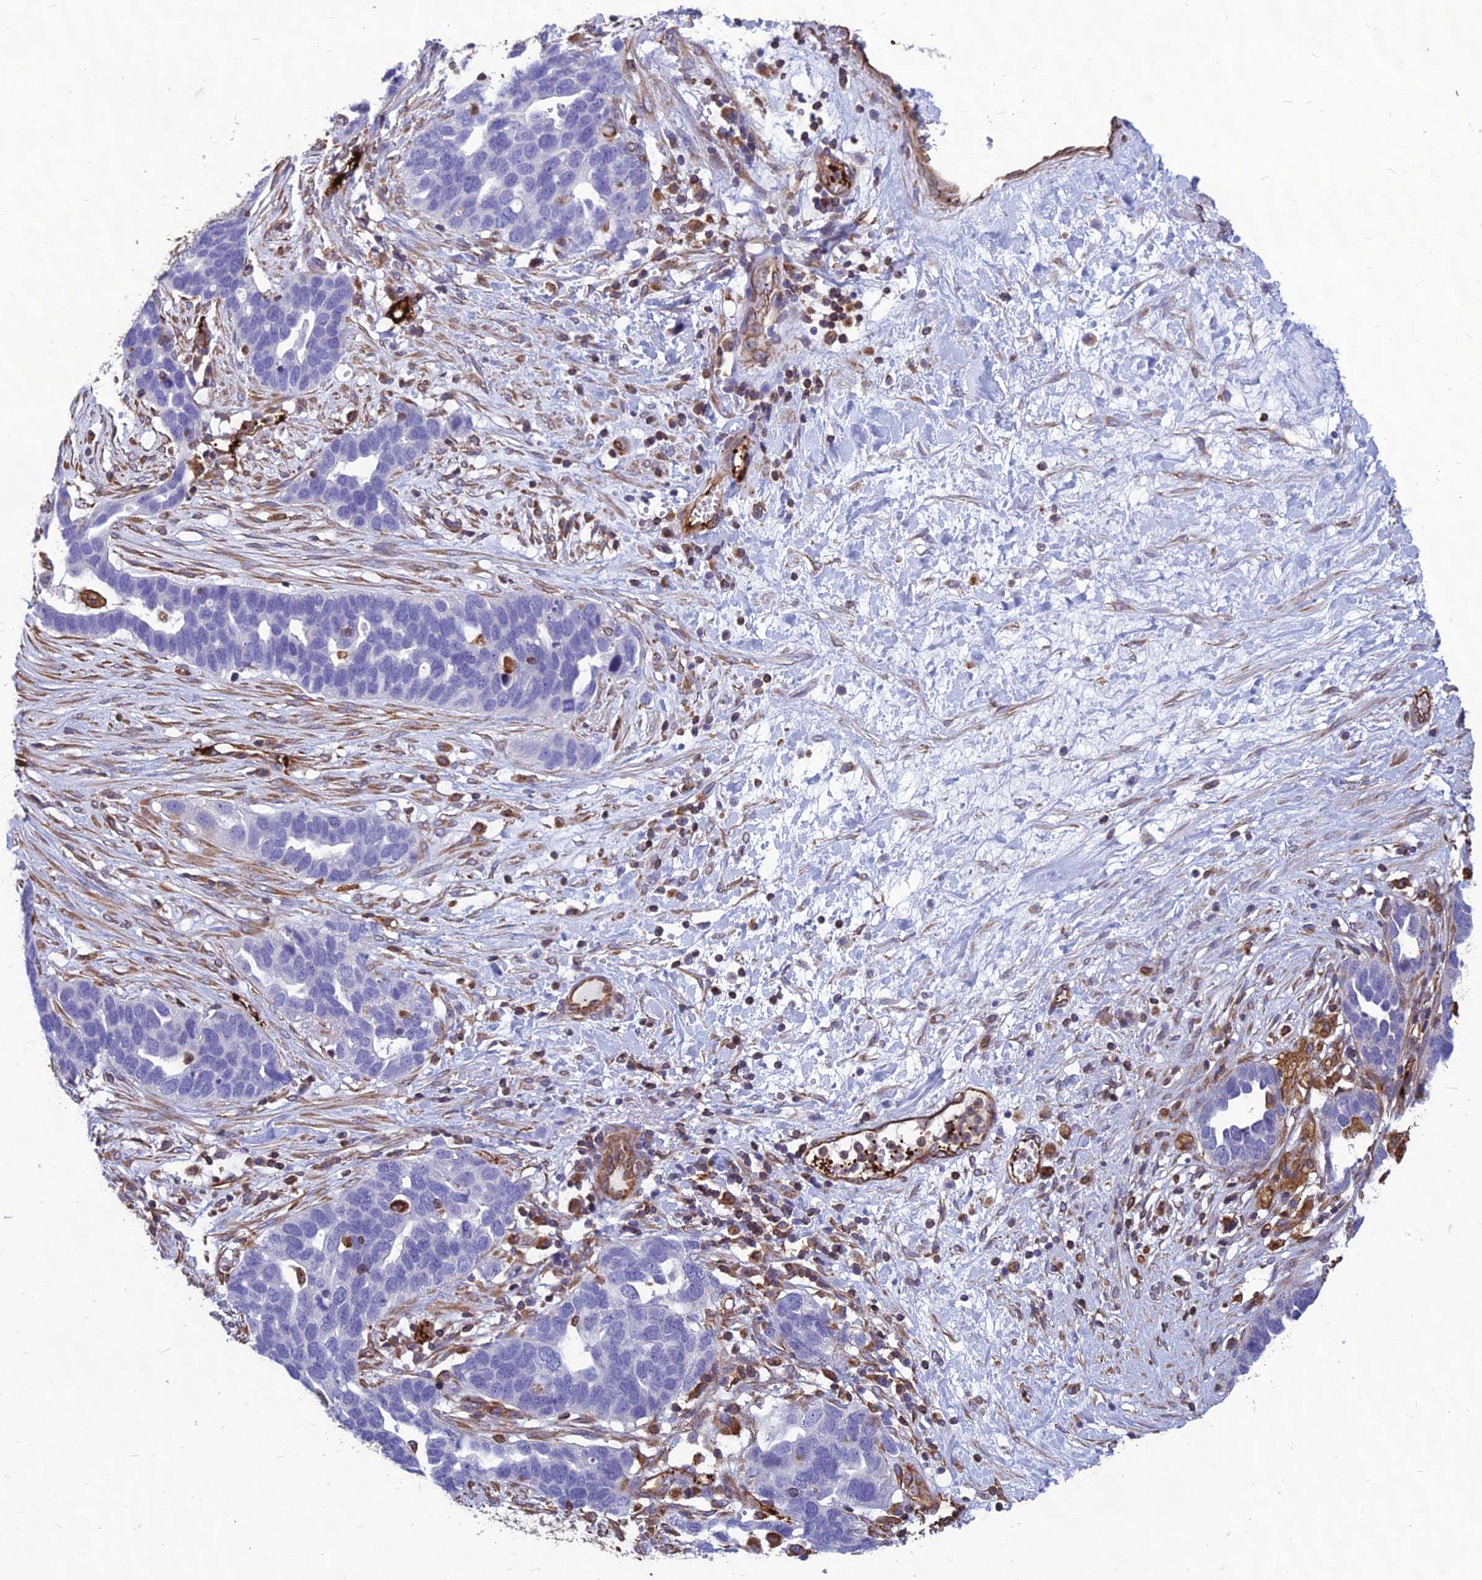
{"staining": {"intensity": "negative", "quantity": "none", "location": "none"}, "tissue": "ovarian cancer", "cell_type": "Tumor cells", "image_type": "cancer", "snomed": [{"axis": "morphology", "description": "Cystadenocarcinoma, serous, NOS"}, {"axis": "topography", "description": "Ovary"}], "caption": "Serous cystadenocarcinoma (ovarian) was stained to show a protein in brown. There is no significant staining in tumor cells. (DAB IHC visualized using brightfield microscopy, high magnification).", "gene": "PSMD11", "patient": {"sex": "female", "age": 54}}